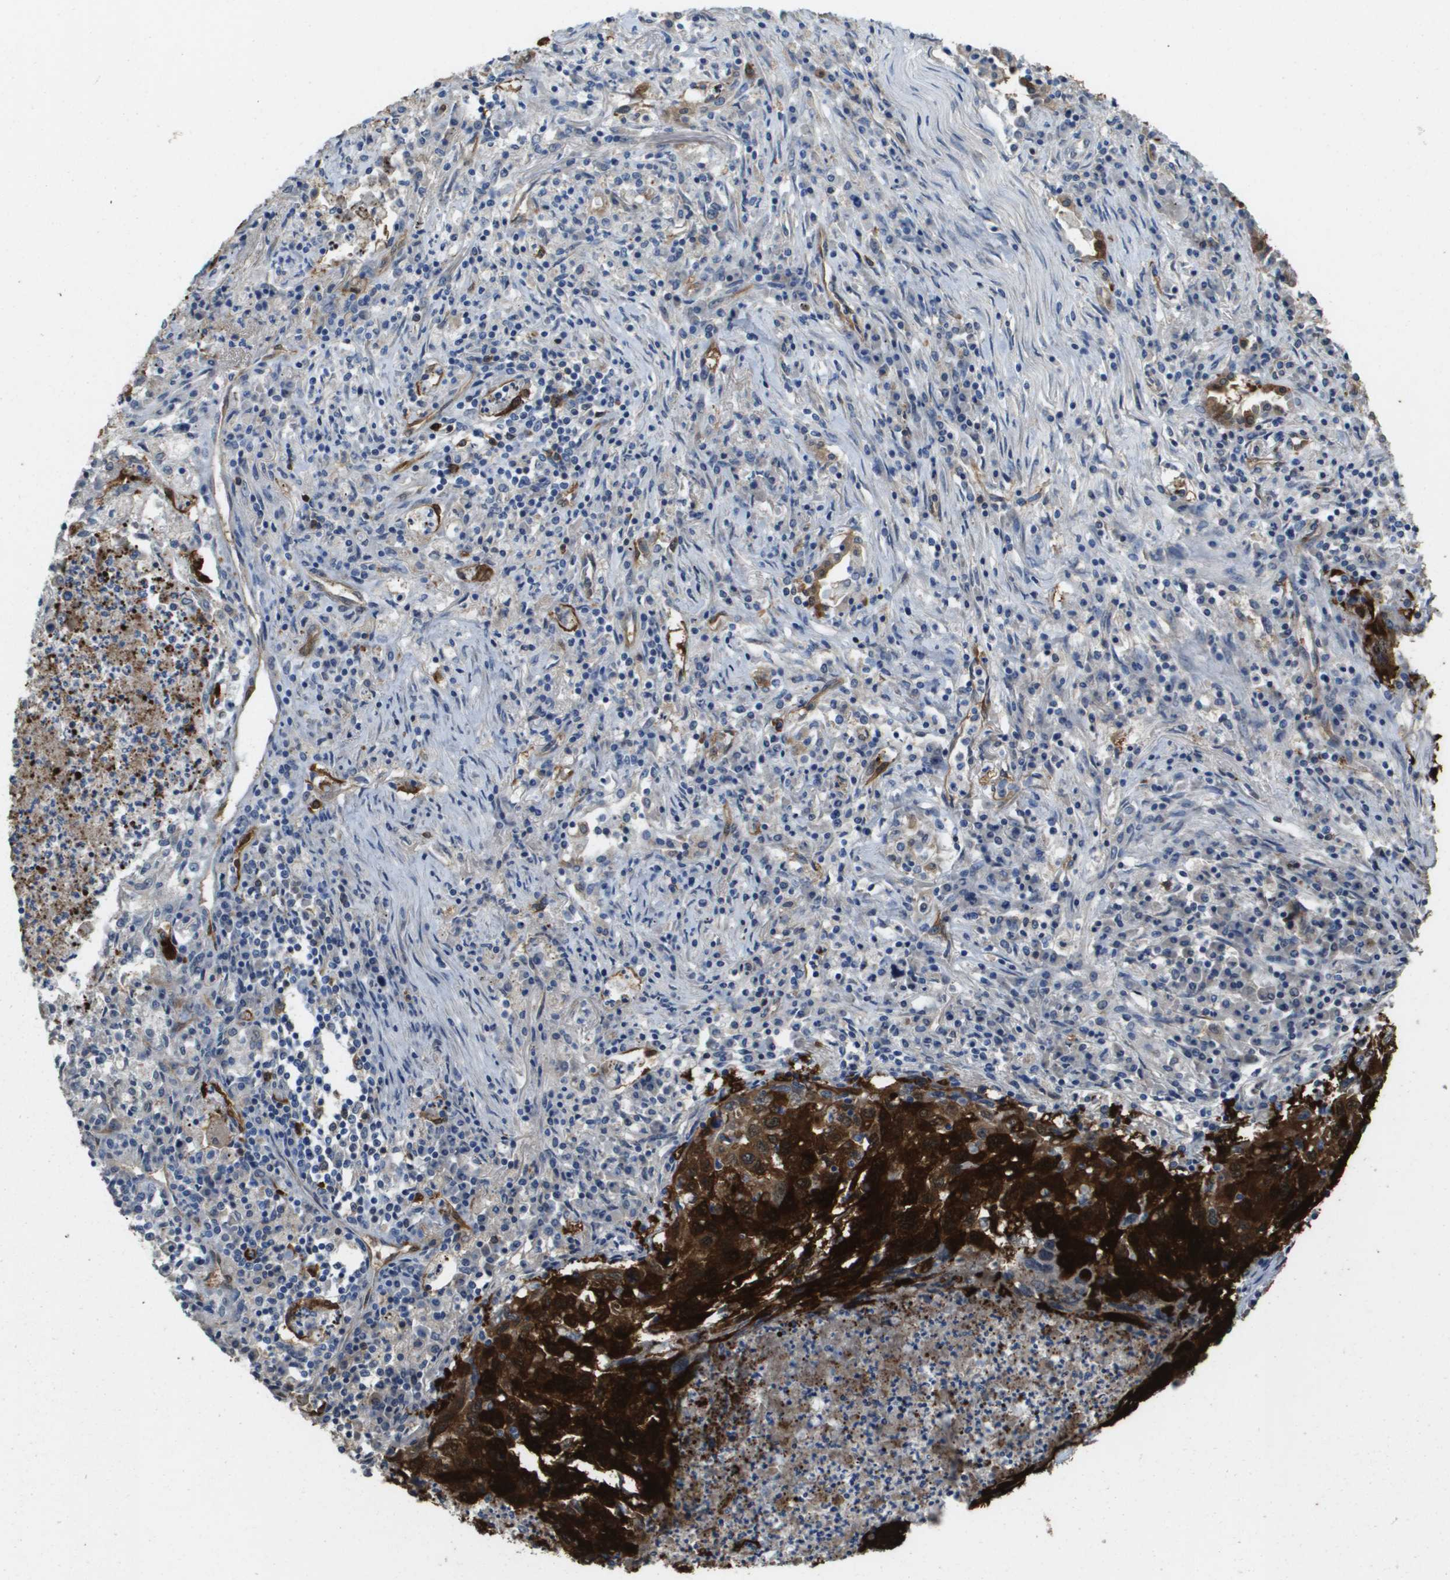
{"staining": {"intensity": "strong", "quantity": ">75%", "location": "cytoplasmic/membranous"}, "tissue": "lung cancer", "cell_type": "Tumor cells", "image_type": "cancer", "snomed": [{"axis": "morphology", "description": "Squamous cell carcinoma, NOS"}, {"axis": "topography", "description": "Lung"}], "caption": "Lung squamous cell carcinoma stained with DAB (3,3'-diaminobenzidine) immunohistochemistry (IHC) displays high levels of strong cytoplasmic/membranous staining in about >75% of tumor cells.", "gene": "FABP5", "patient": {"sex": "female", "age": 63}}